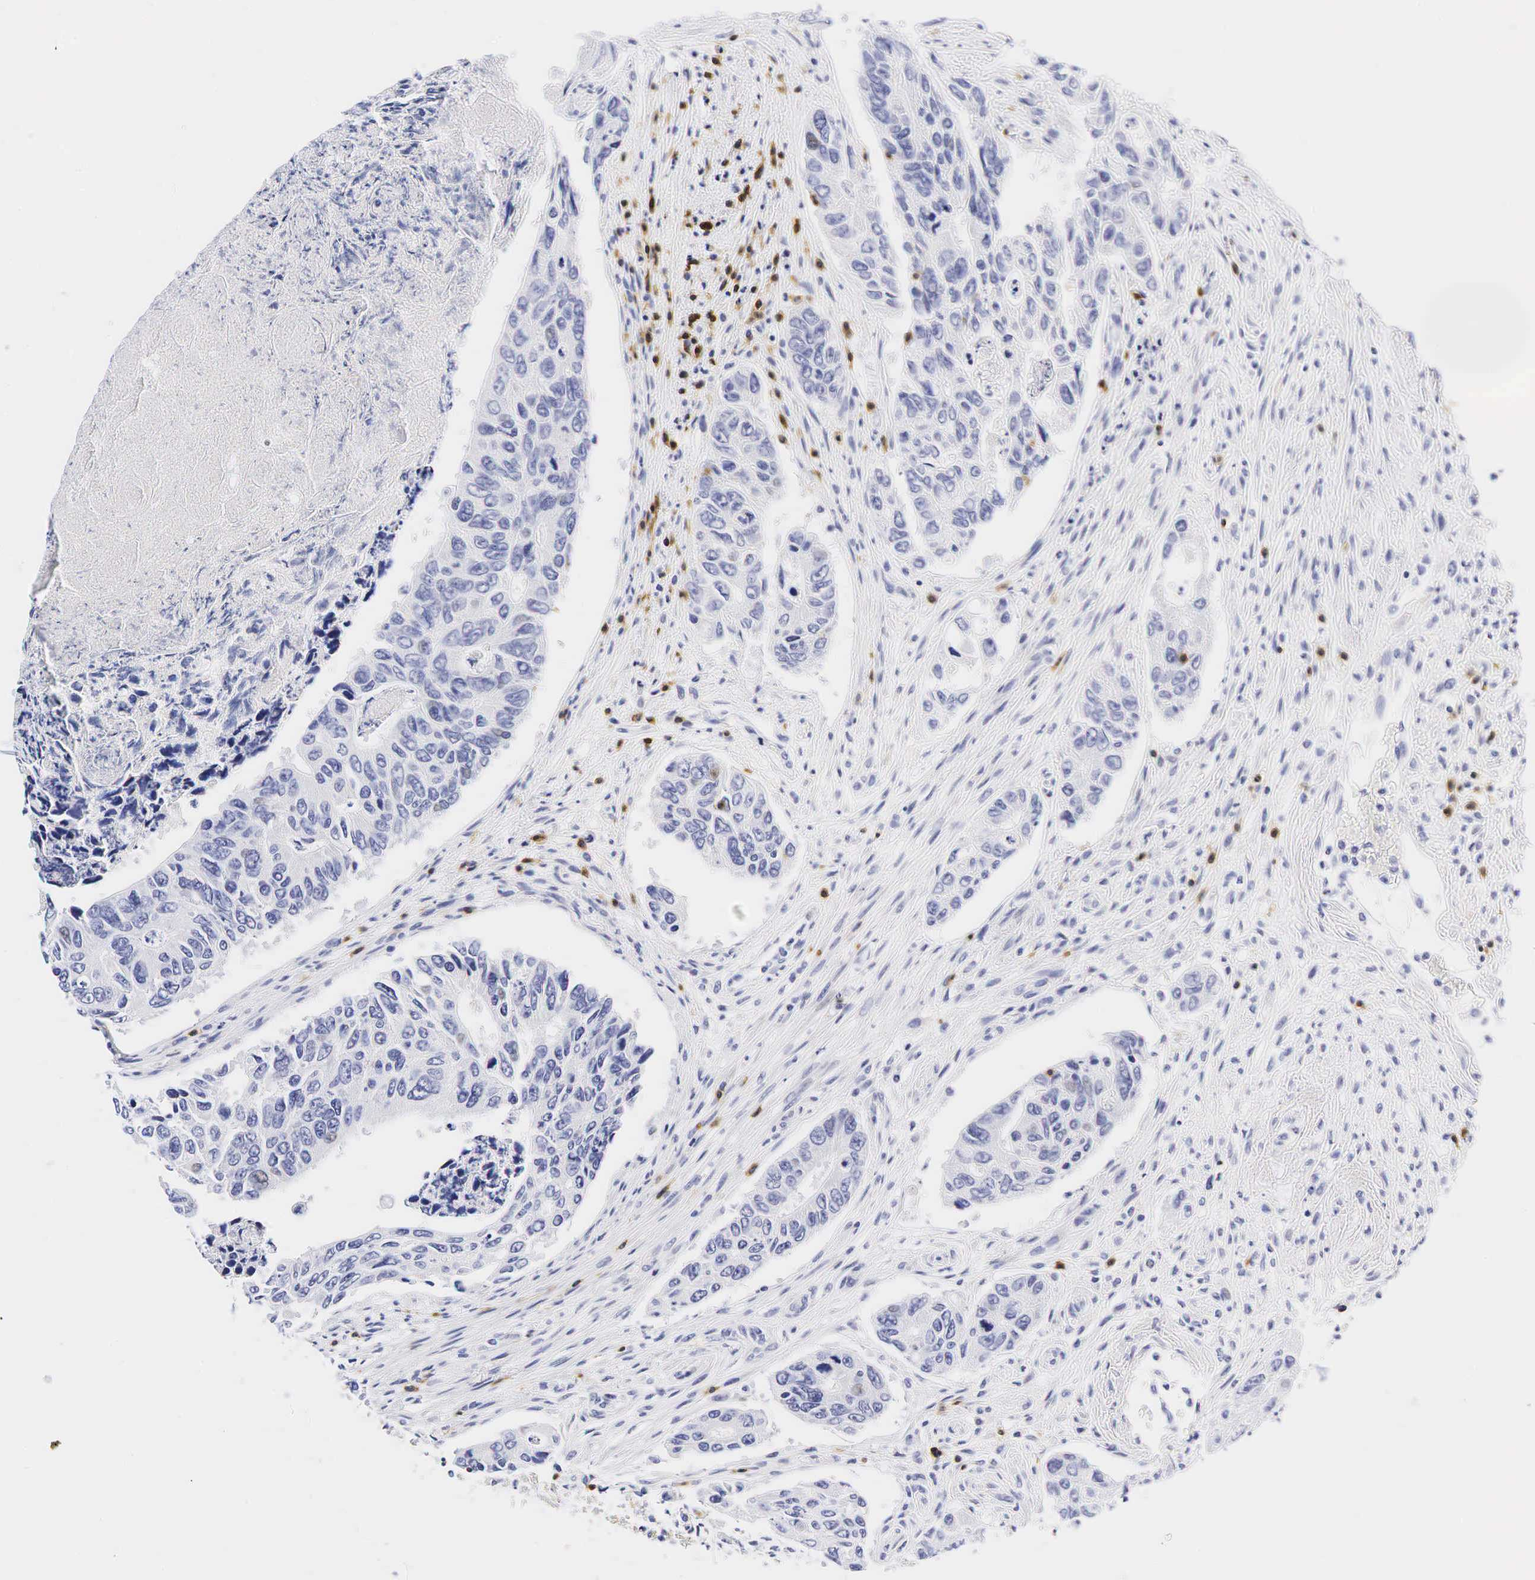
{"staining": {"intensity": "negative", "quantity": "none", "location": "none"}, "tissue": "colorectal cancer", "cell_type": "Tumor cells", "image_type": "cancer", "snomed": [{"axis": "morphology", "description": "Adenocarcinoma, NOS"}, {"axis": "topography", "description": "Colon"}], "caption": "Tumor cells show no significant protein staining in colorectal cancer.", "gene": "CD3E", "patient": {"sex": "female", "age": 86}}